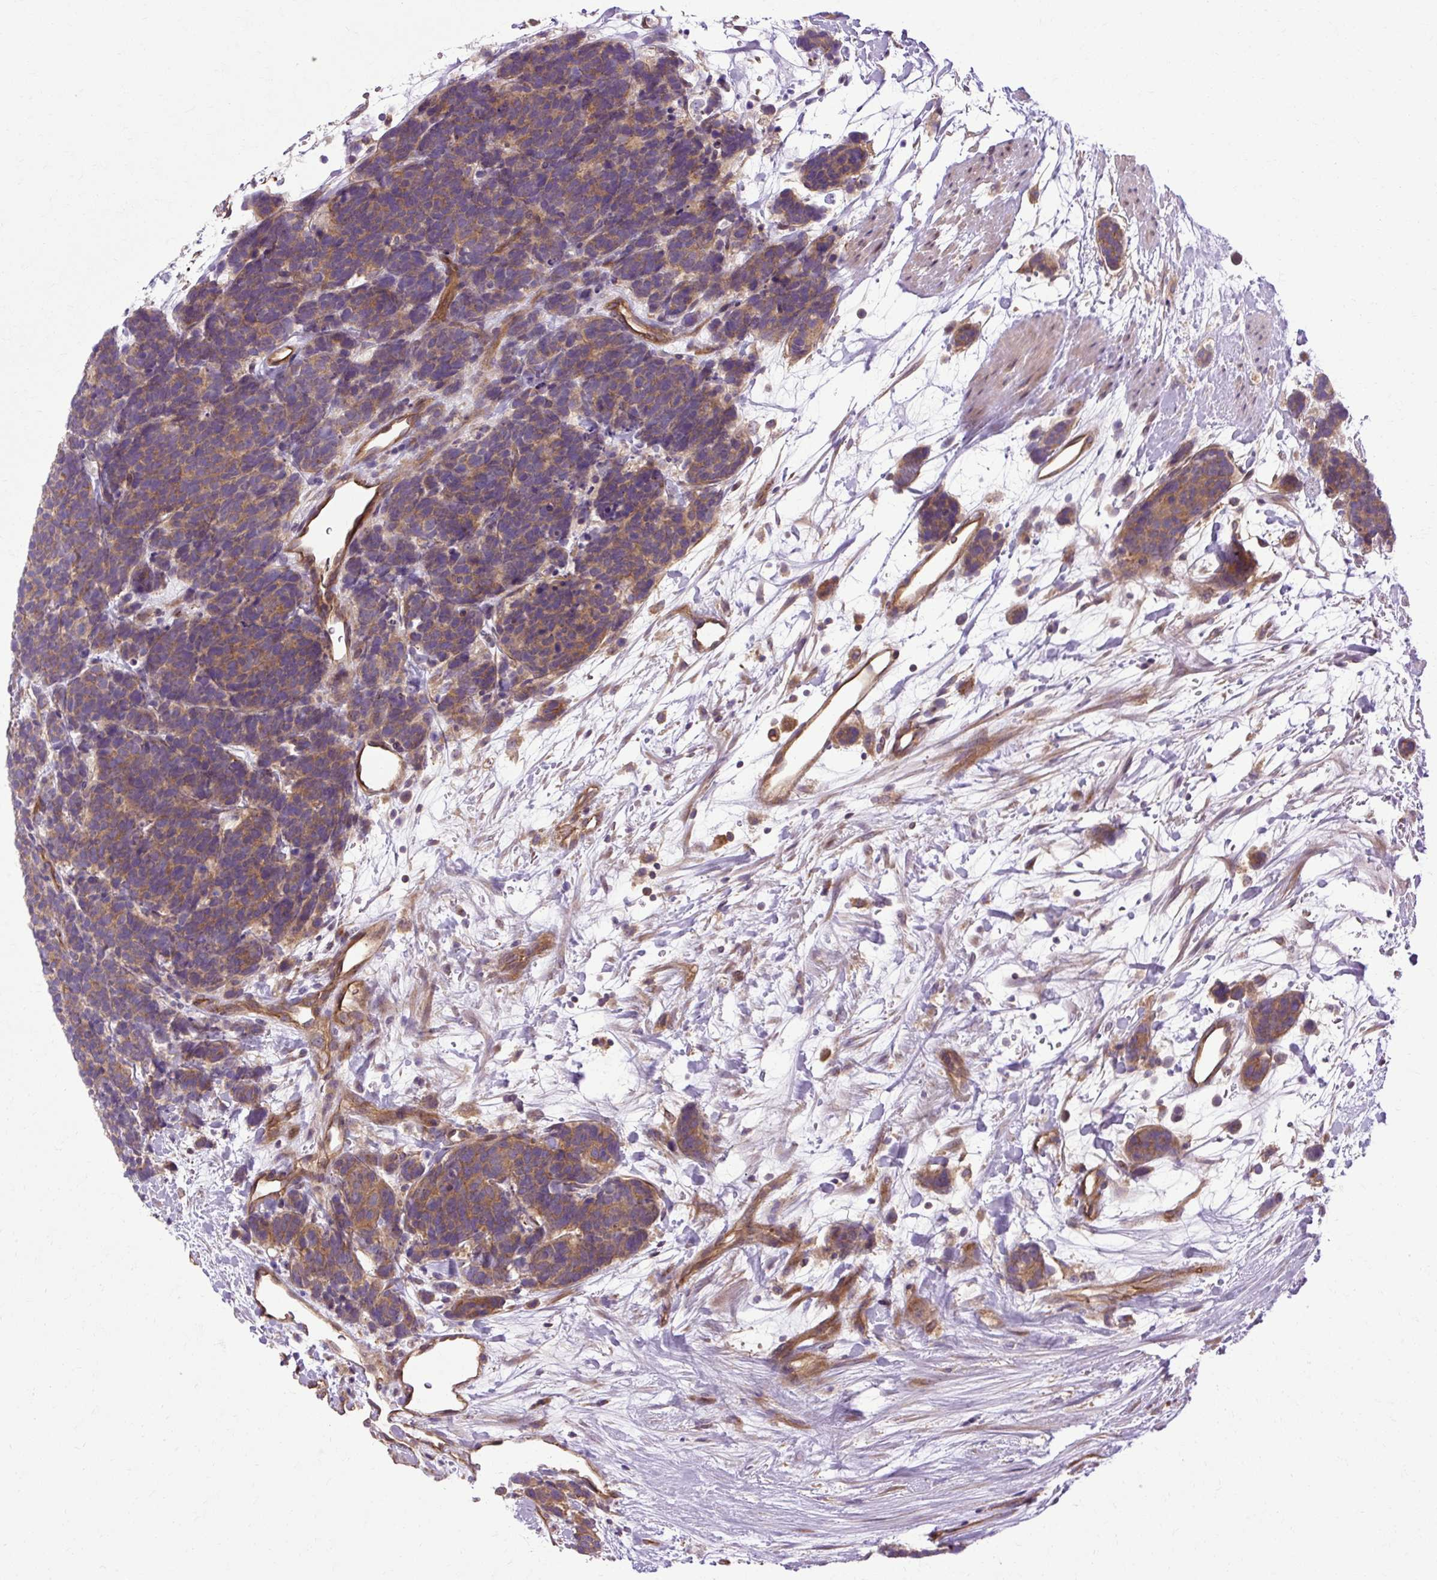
{"staining": {"intensity": "moderate", "quantity": ">75%", "location": "cytoplasmic/membranous"}, "tissue": "carcinoid", "cell_type": "Tumor cells", "image_type": "cancer", "snomed": [{"axis": "morphology", "description": "Carcinoma, NOS"}, {"axis": "morphology", "description": "Carcinoid, malignant, NOS"}, {"axis": "topography", "description": "Prostate"}], "caption": "A medium amount of moderate cytoplasmic/membranous expression is appreciated in about >75% of tumor cells in carcinoid tissue. The staining was performed using DAB (3,3'-diaminobenzidine) to visualize the protein expression in brown, while the nuclei were stained in blue with hematoxylin (Magnification: 20x).", "gene": "CCDC93", "patient": {"sex": "male", "age": 57}}